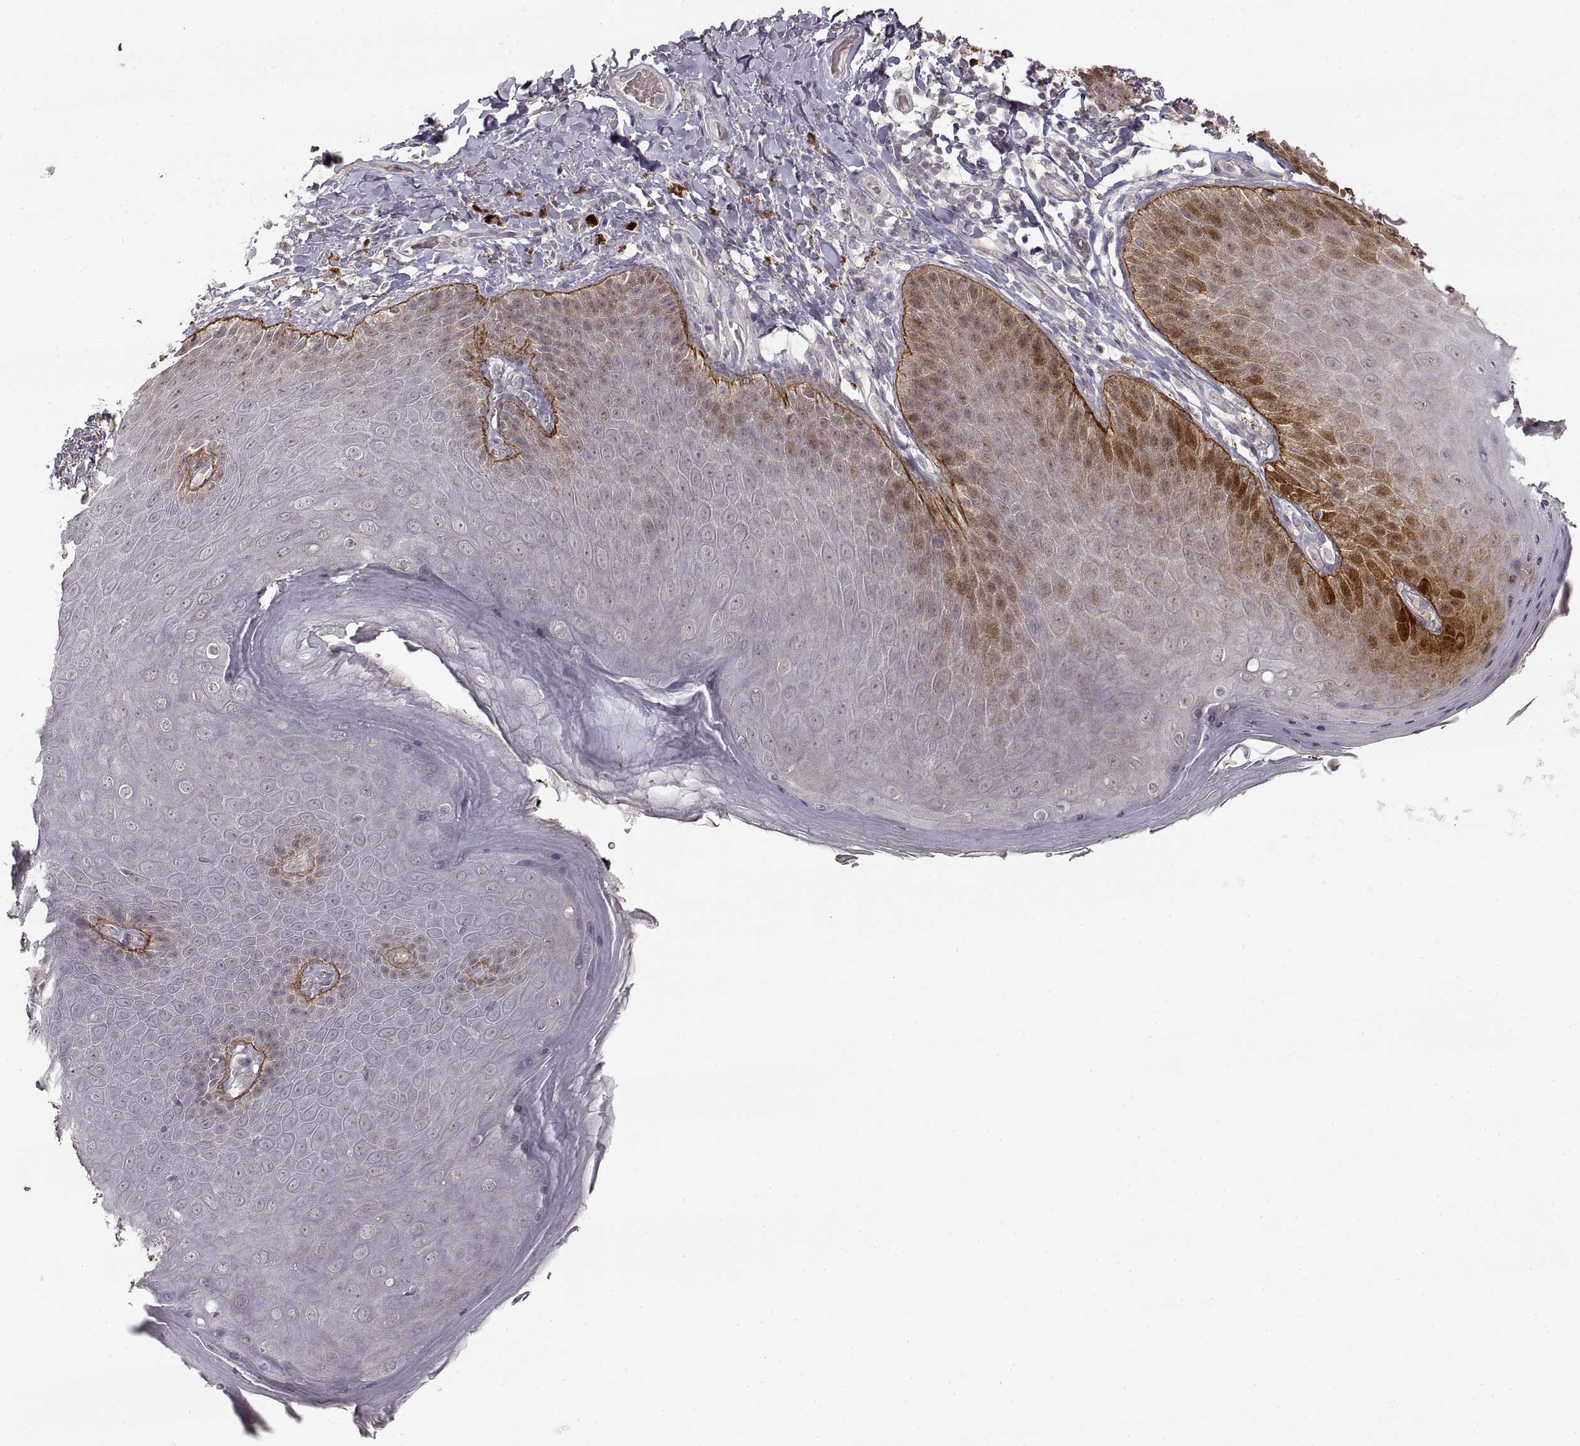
{"staining": {"intensity": "strong", "quantity": "<25%", "location": "cytoplasmic/membranous,nuclear"}, "tissue": "skin", "cell_type": "Epidermal cells", "image_type": "normal", "snomed": [{"axis": "morphology", "description": "Normal tissue, NOS"}, {"axis": "topography", "description": "Anal"}], "caption": "Protein expression analysis of benign human skin reveals strong cytoplasmic/membranous,nuclear expression in approximately <25% of epidermal cells. (IHC, brightfield microscopy, high magnification).", "gene": "LAMC2", "patient": {"sex": "male", "age": 53}}